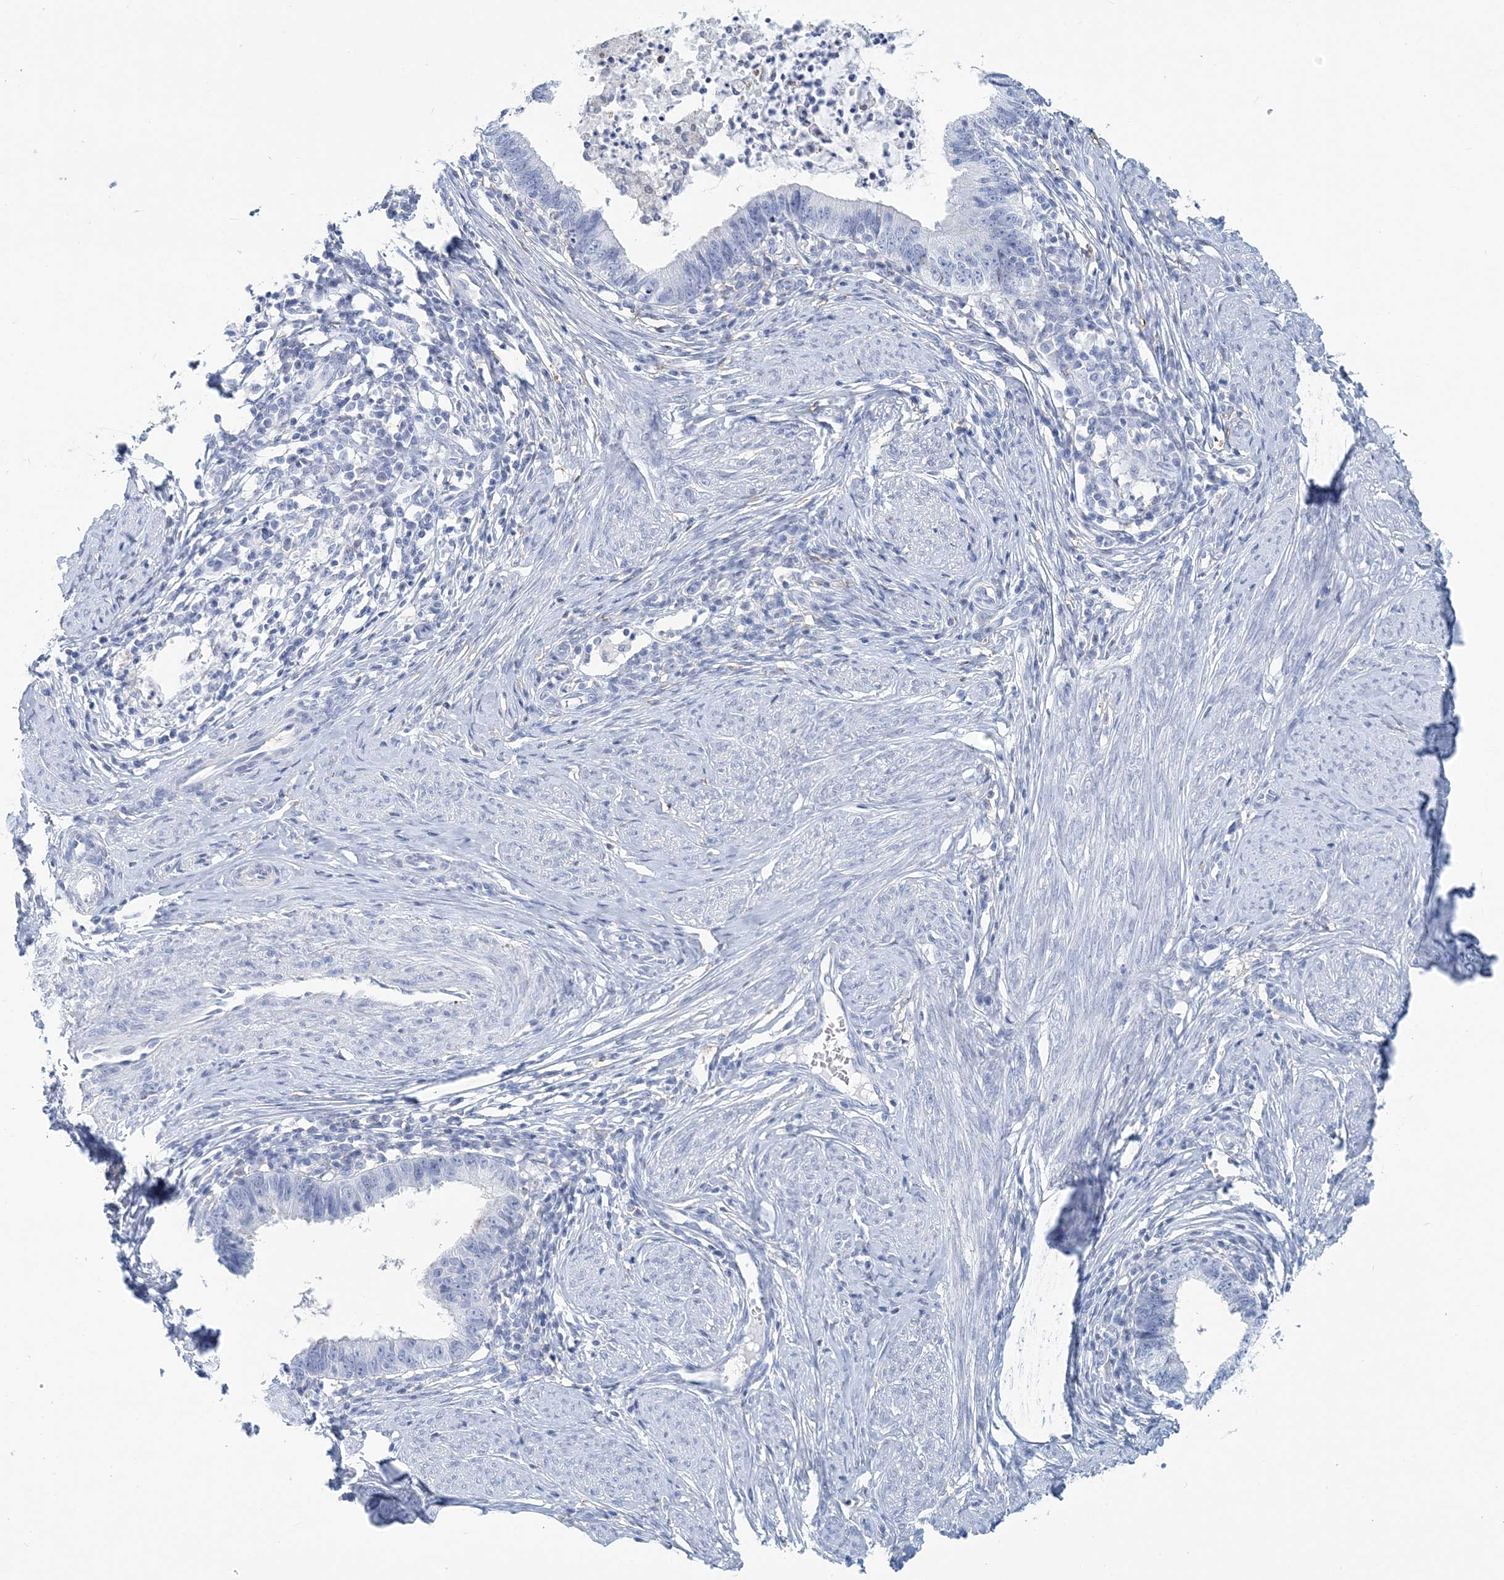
{"staining": {"intensity": "negative", "quantity": "none", "location": "none"}, "tissue": "cervical cancer", "cell_type": "Tumor cells", "image_type": "cancer", "snomed": [{"axis": "morphology", "description": "Adenocarcinoma, NOS"}, {"axis": "topography", "description": "Cervix"}], "caption": "Adenocarcinoma (cervical) was stained to show a protein in brown. There is no significant positivity in tumor cells.", "gene": "NKX6-1", "patient": {"sex": "female", "age": 36}}